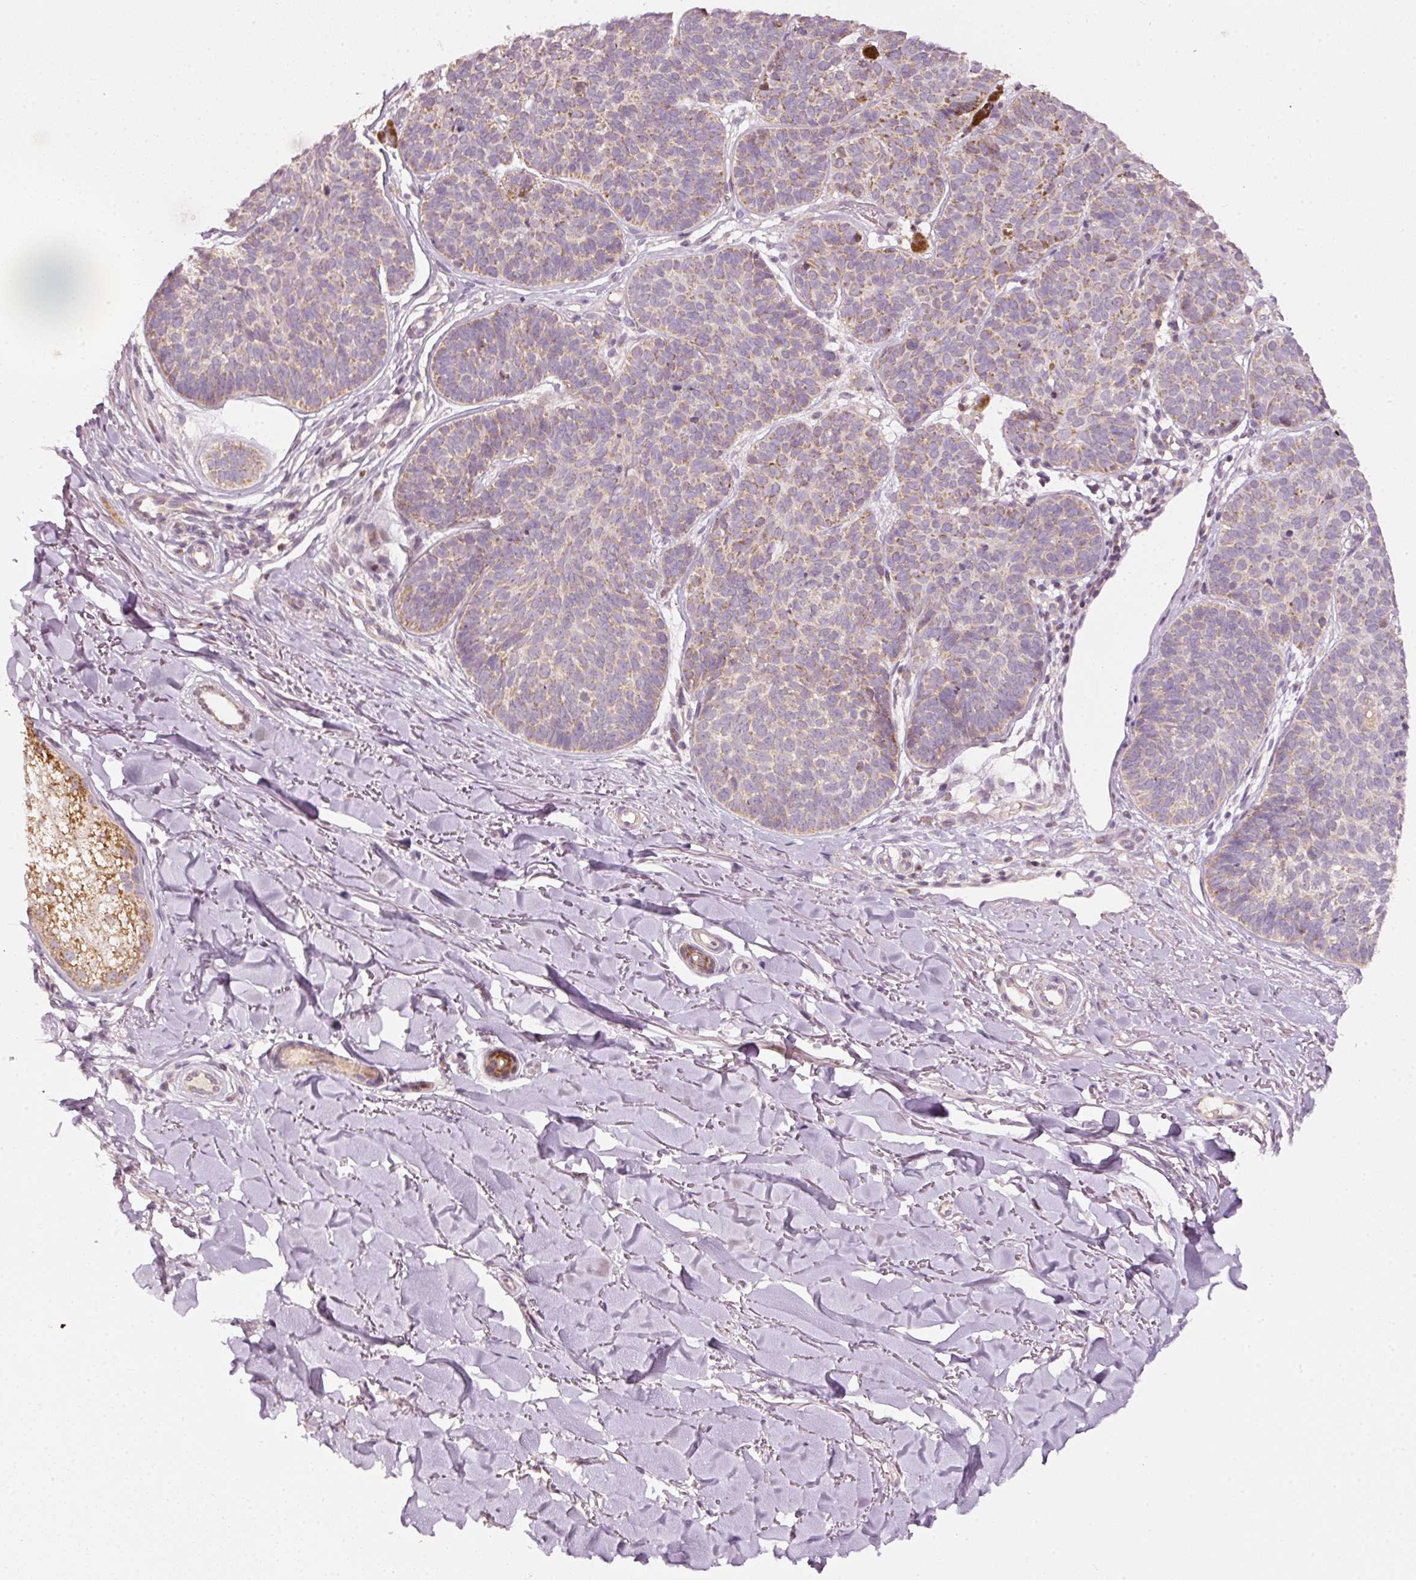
{"staining": {"intensity": "weak", "quantity": "25%-75%", "location": "cytoplasmic/membranous"}, "tissue": "skin cancer", "cell_type": "Tumor cells", "image_type": "cancer", "snomed": [{"axis": "morphology", "description": "Basal cell carcinoma"}, {"axis": "topography", "description": "Skin"}, {"axis": "topography", "description": "Skin of neck"}, {"axis": "topography", "description": "Skin of shoulder"}, {"axis": "topography", "description": "Skin of back"}], "caption": "Protein expression analysis of human skin cancer (basal cell carcinoma) reveals weak cytoplasmic/membranous expression in approximately 25%-75% of tumor cells.", "gene": "TOB2", "patient": {"sex": "male", "age": 80}}